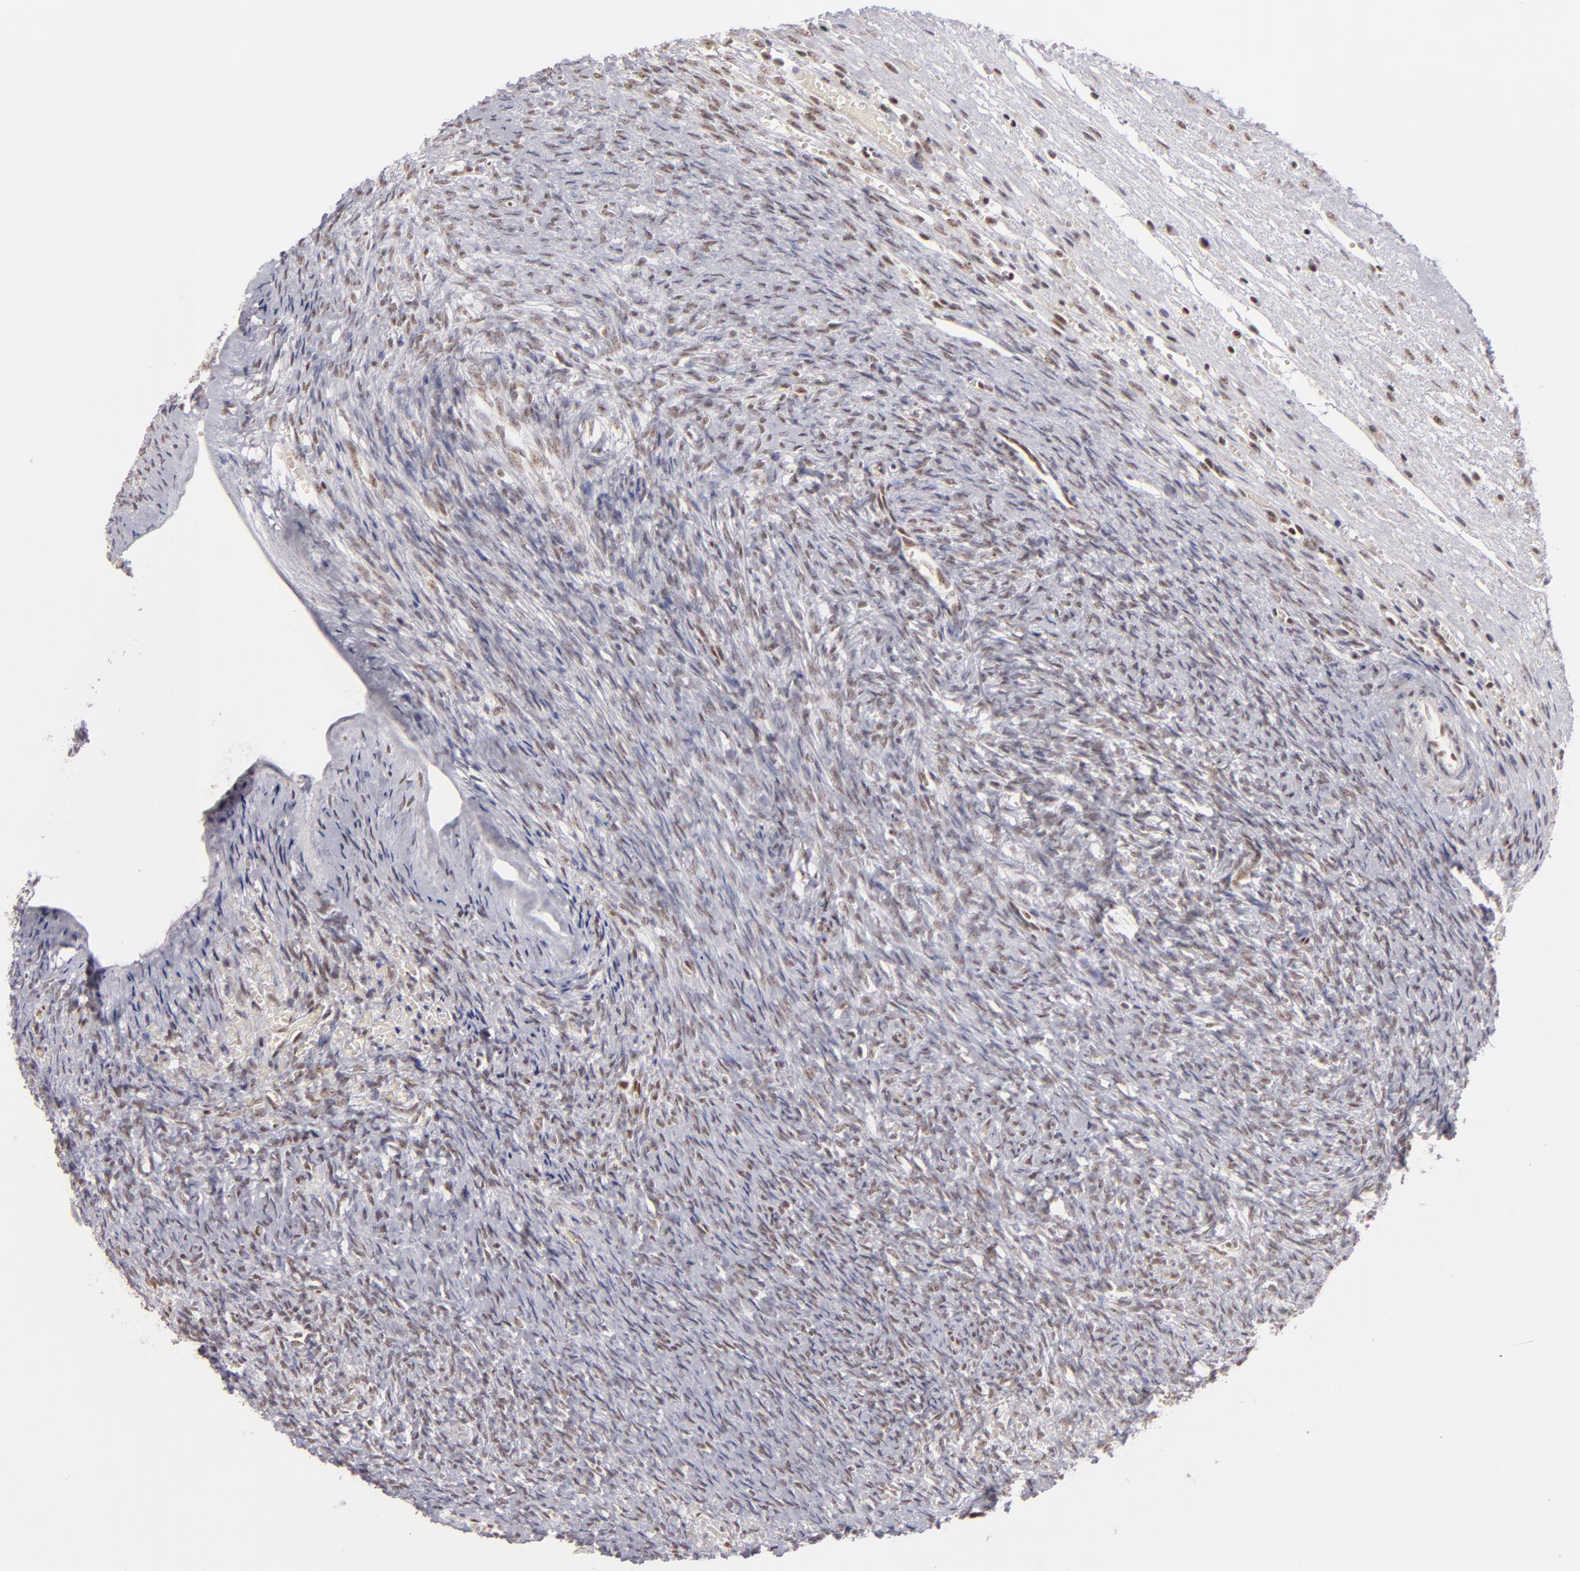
{"staining": {"intensity": "moderate", "quantity": ">75%", "location": "nuclear"}, "tissue": "ovary", "cell_type": "Follicle cells", "image_type": "normal", "snomed": [{"axis": "morphology", "description": "Normal tissue, NOS"}, {"axis": "topography", "description": "Ovary"}], "caption": "Immunohistochemistry staining of benign ovary, which demonstrates medium levels of moderate nuclear positivity in about >75% of follicle cells indicating moderate nuclear protein positivity. The staining was performed using DAB (3,3'-diaminobenzidine) (brown) for protein detection and nuclei were counterstained in hematoxylin (blue).", "gene": "DAXX", "patient": {"sex": "female", "age": 56}}